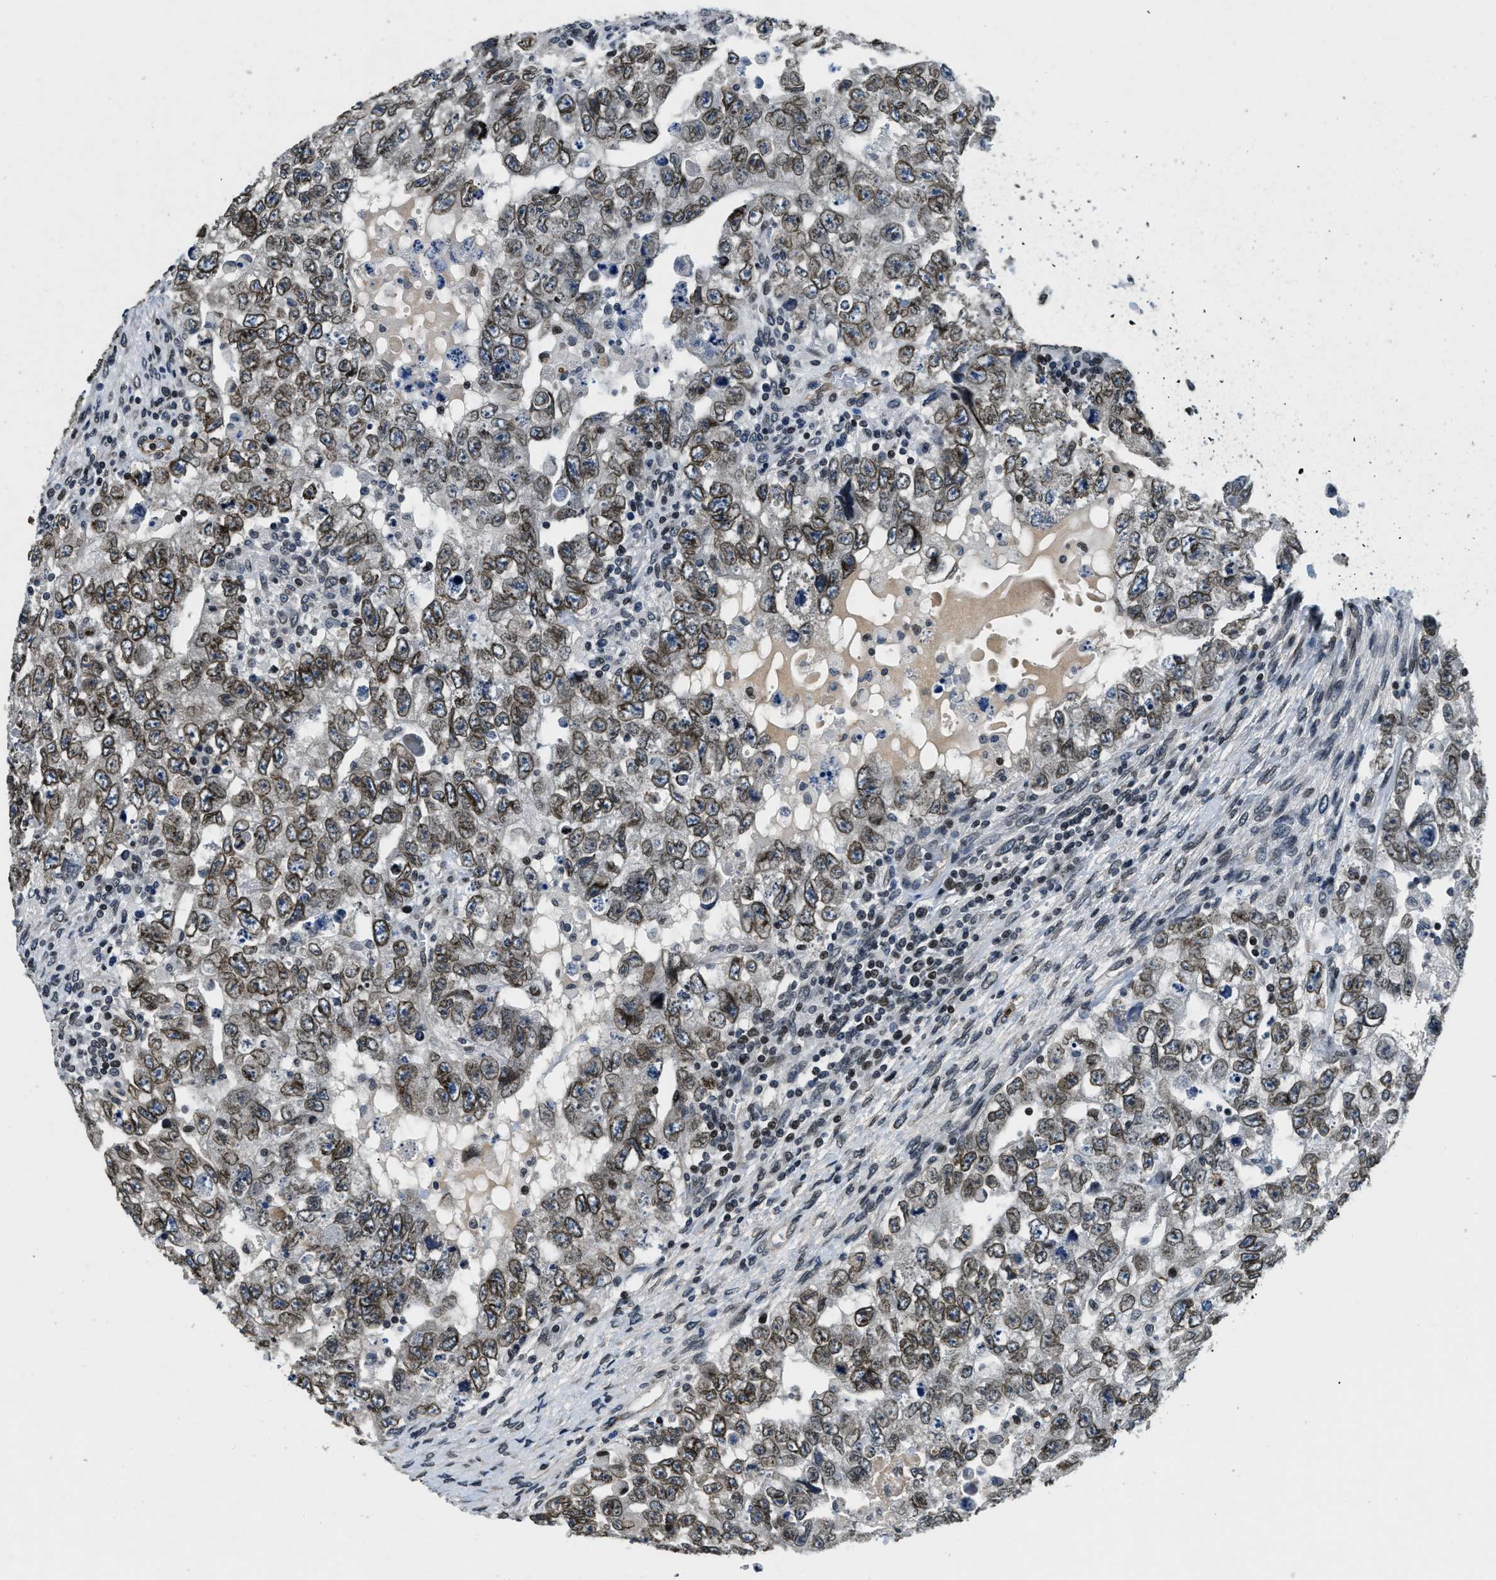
{"staining": {"intensity": "moderate", "quantity": ">75%", "location": "nuclear"}, "tissue": "testis cancer", "cell_type": "Tumor cells", "image_type": "cancer", "snomed": [{"axis": "morphology", "description": "Carcinoma, Embryonal, NOS"}, {"axis": "topography", "description": "Testis"}], "caption": "Human testis embryonal carcinoma stained for a protein (brown) exhibits moderate nuclear positive staining in about >75% of tumor cells.", "gene": "ZC3HC1", "patient": {"sex": "male", "age": 36}}